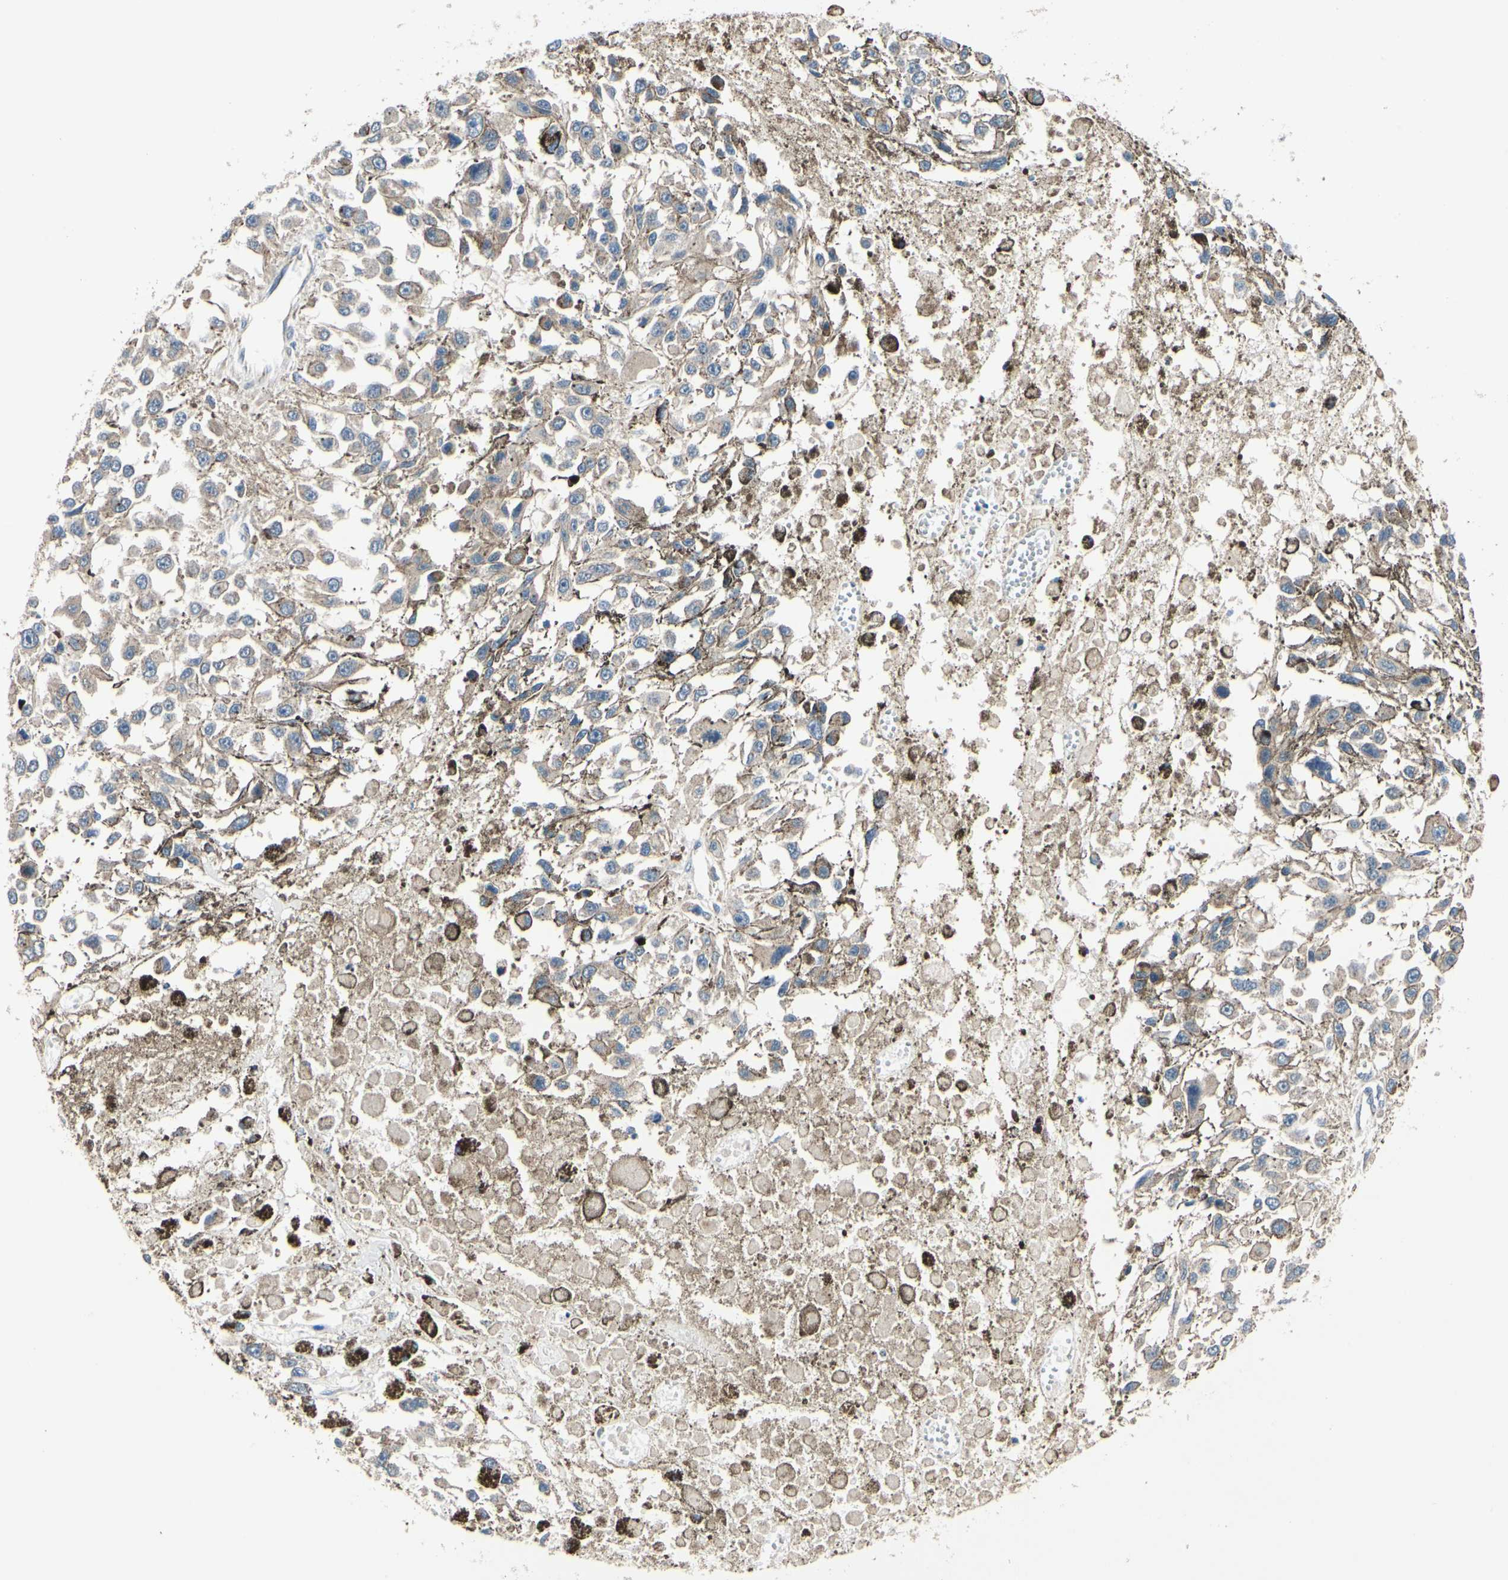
{"staining": {"intensity": "negative", "quantity": "none", "location": "none"}, "tissue": "melanoma", "cell_type": "Tumor cells", "image_type": "cancer", "snomed": [{"axis": "morphology", "description": "Malignant melanoma, Metastatic site"}, {"axis": "topography", "description": "Lymph node"}], "caption": "DAB immunohistochemical staining of melanoma exhibits no significant positivity in tumor cells. (IHC, brightfield microscopy, high magnification).", "gene": "PRKAR2B", "patient": {"sex": "male", "age": 59}}